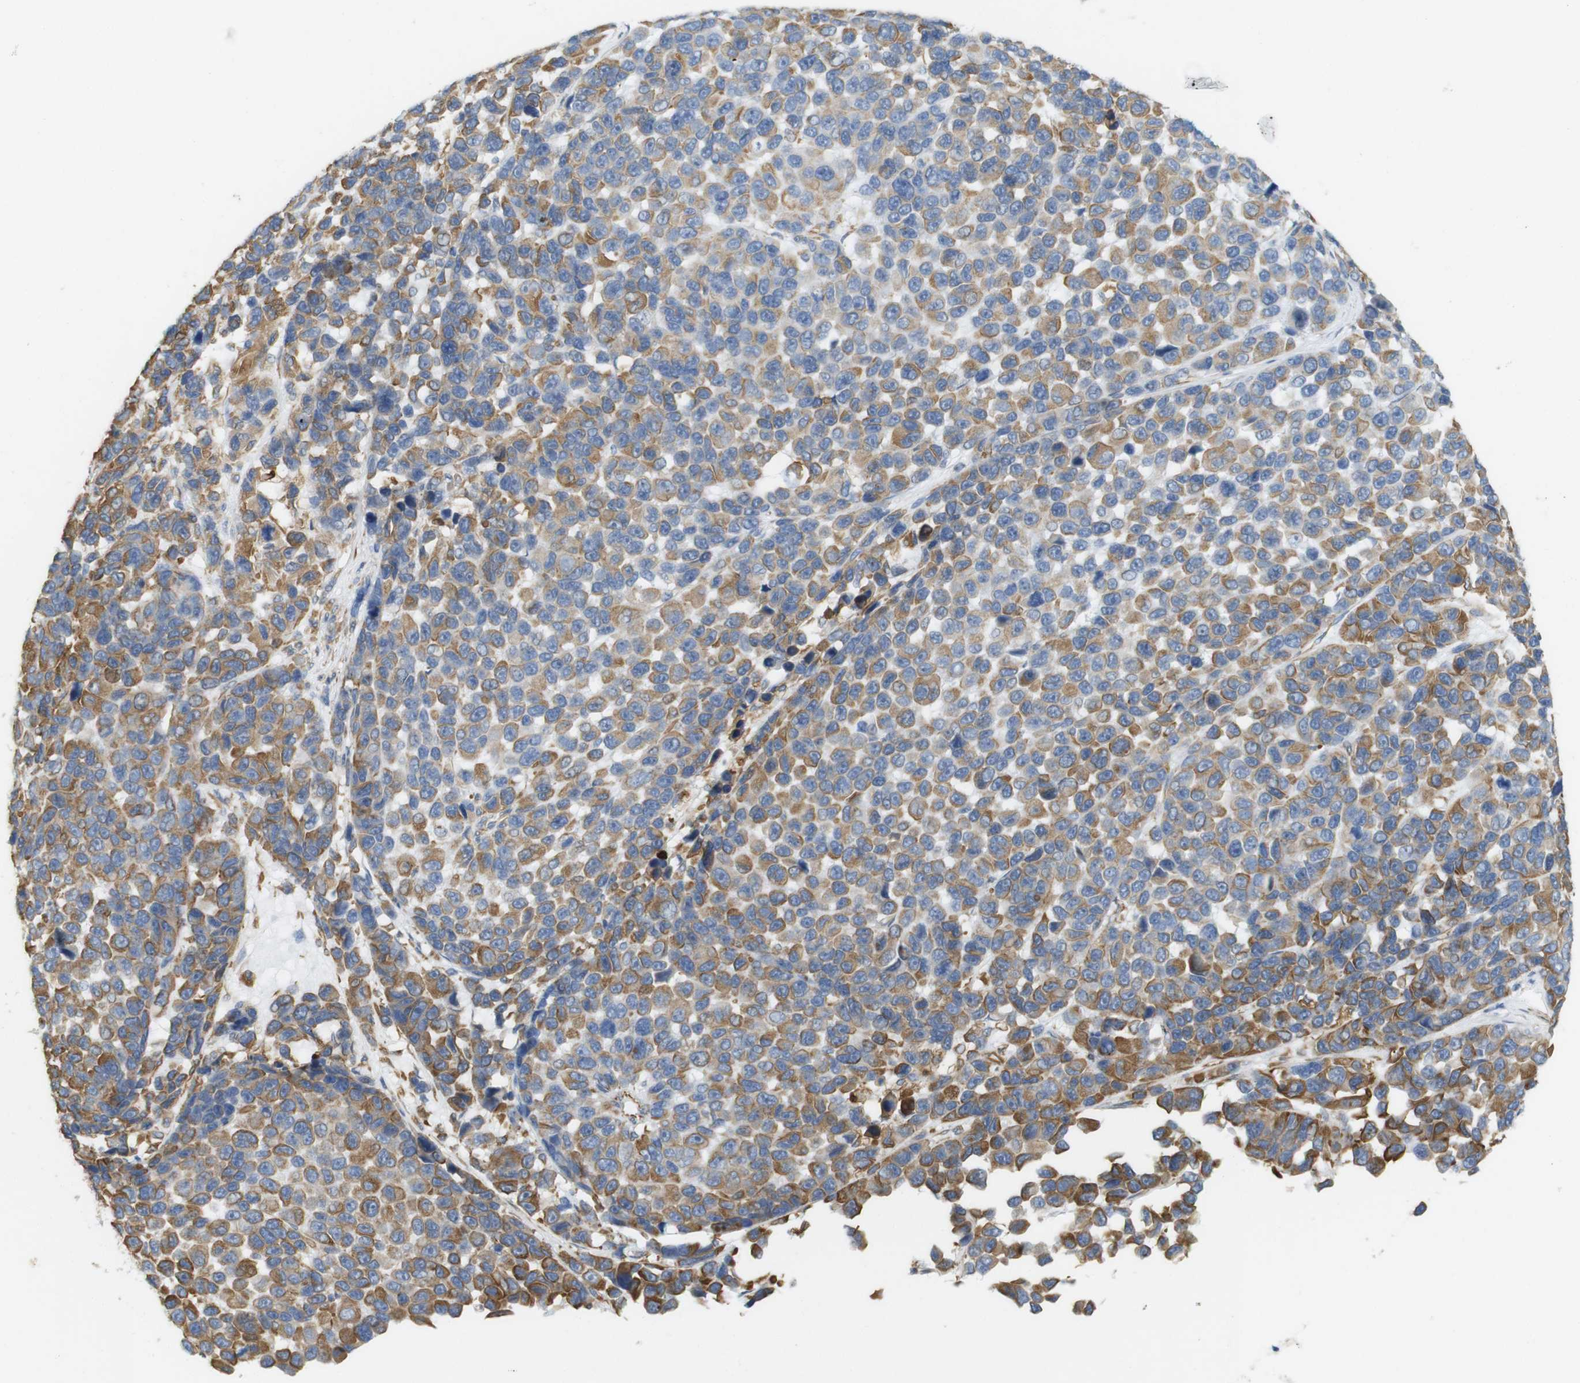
{"staining": {"intensity": "moderate", "quantity": ">75%", "location": "cytoplasmic/membranous"}, "tissue": "melanoma", "cell_type": "Tumor cells", "image_type": "cancer", "snomed": [{"axis": "morphology", "description": "Malignant melanoma, NOS"}, {"axis": "topography", "description": "Skin"}], "caption": "Melanoma was stained to show a protein in brown. There is medium levels of moderate cytoplasmic/membranous expression in approximately >75% of tumor cells. (Brightfield microscopy of DAB IHC at high magnification).", "gene": "MS4A10", "patient": {"sex": "male", "age": 53}}